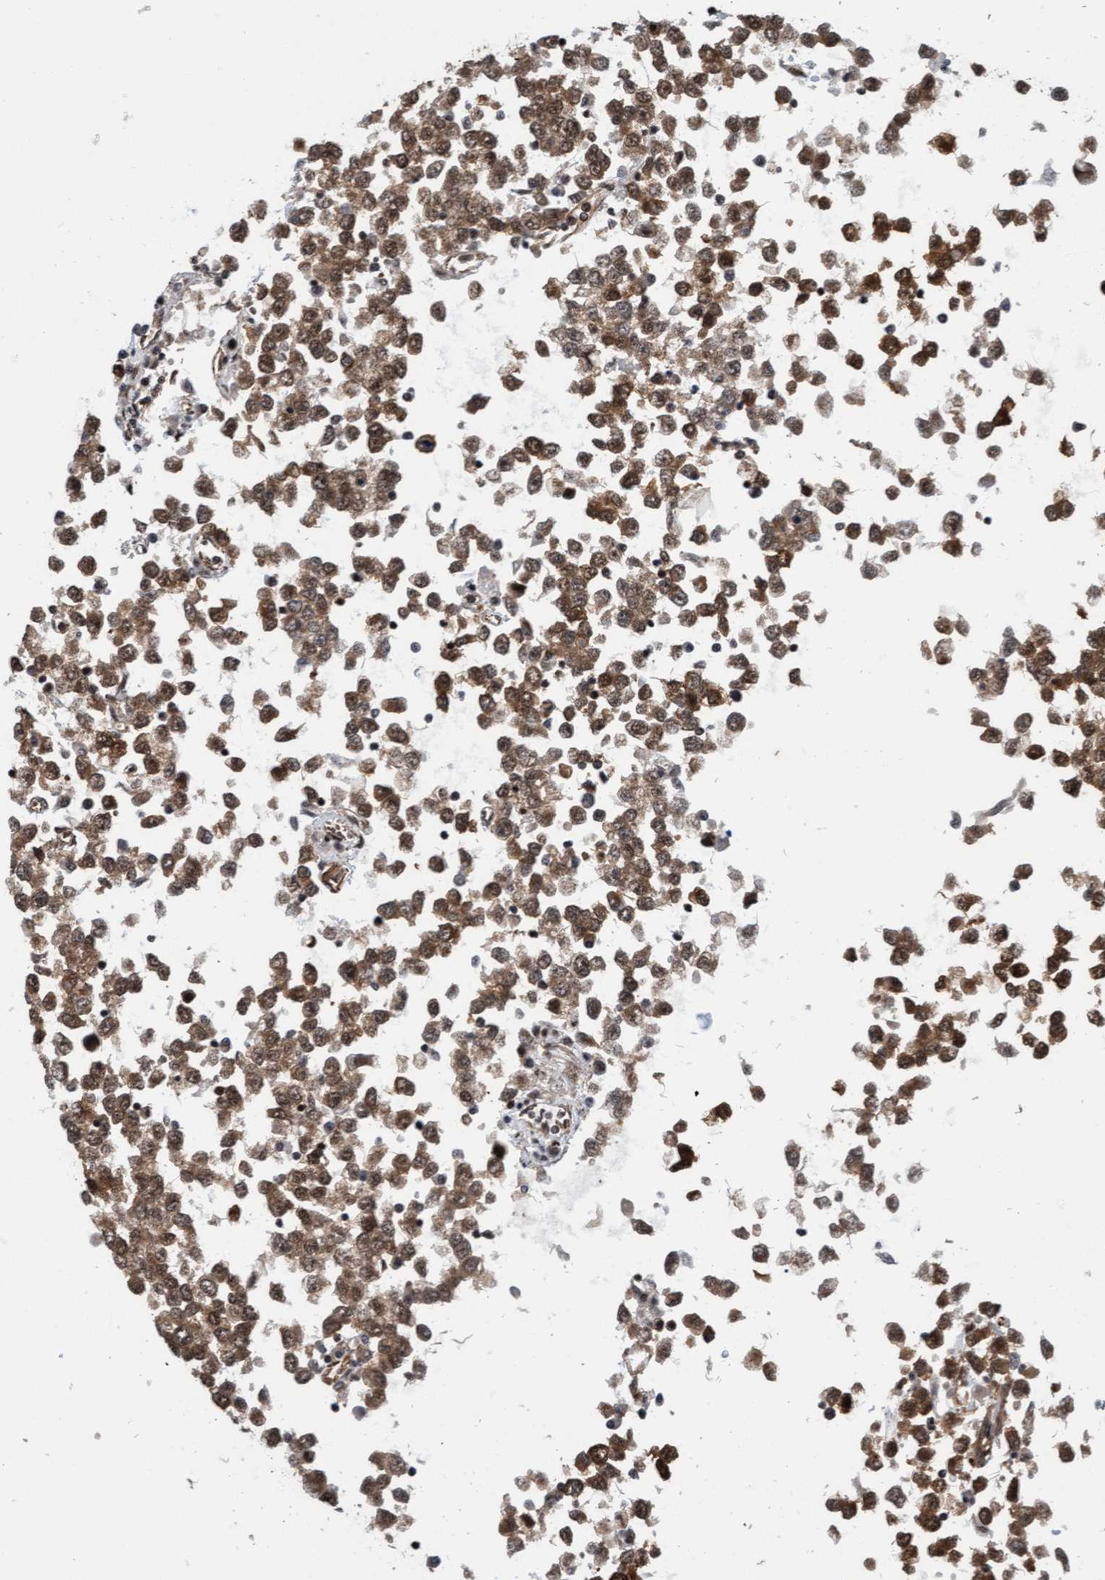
{"staining": {"intensity": "moderate", "quantity": ">75%", "location": "cytoplasmic/membranous,nuclear"}, "tissue": "testis cancer", "cell_type": "Tumor cells", "image_type": "cancer", "snomed": [{"axis": "morphology", "description": "Seminoma, NOS"}, {"axis": "topography", "description": "Testis"}], "caption": "Seminoma (testis) stained with DAB immunohistochemistry reveals medium levels of moderate cytoplasmic/membranous and nuclear positivity in approximately >75% of tumor cells.", "gene": "STXBP4", "patient": {"sex": "male", "age": 65}}